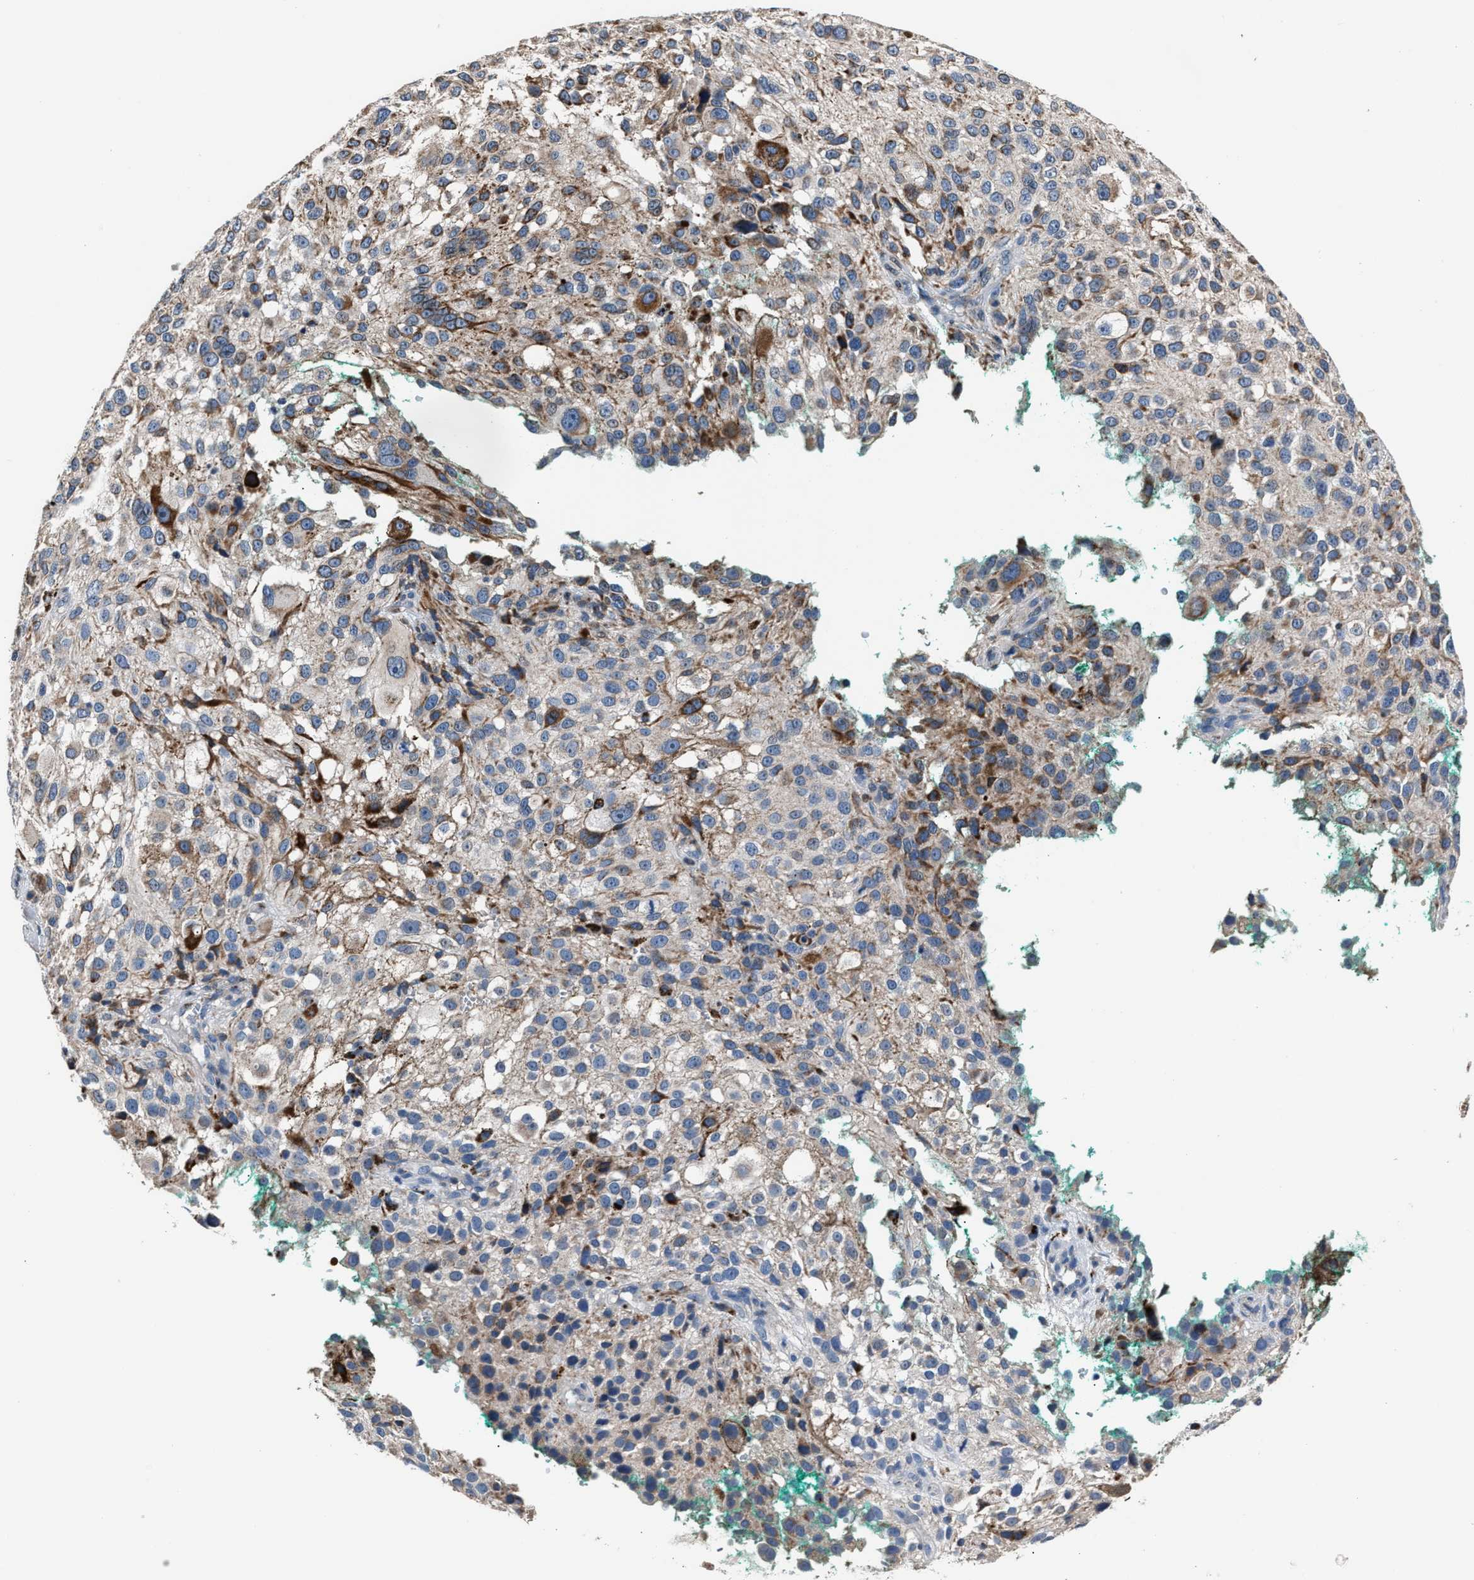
{"staining": {"intensity": "strong", "quantity": "<25%", "location": "cytoplasmic/membranous"}, "tissue": "melanoma", "cell_type": "Tumor cells", "image_type": "cancer", "snomed": [{"axis": "morphology", "description": "Necrosis, NOS"}, {"axis": "morphology", "description": "Malignant melanoma, NOS"}, {"axis": "topography", "description": "Skin"}], "caption": "Immunohistochemistry (DAB) staining of malignant melanoma exhibits strong cytoplasmic/membranous protein staining in approximately <25% of tumor cells. (brown staining indicates protein expression, while blue staining denotes nuclei).", "gene": "DNAJC24", "patient": {"sex": "female", "age": 87}}